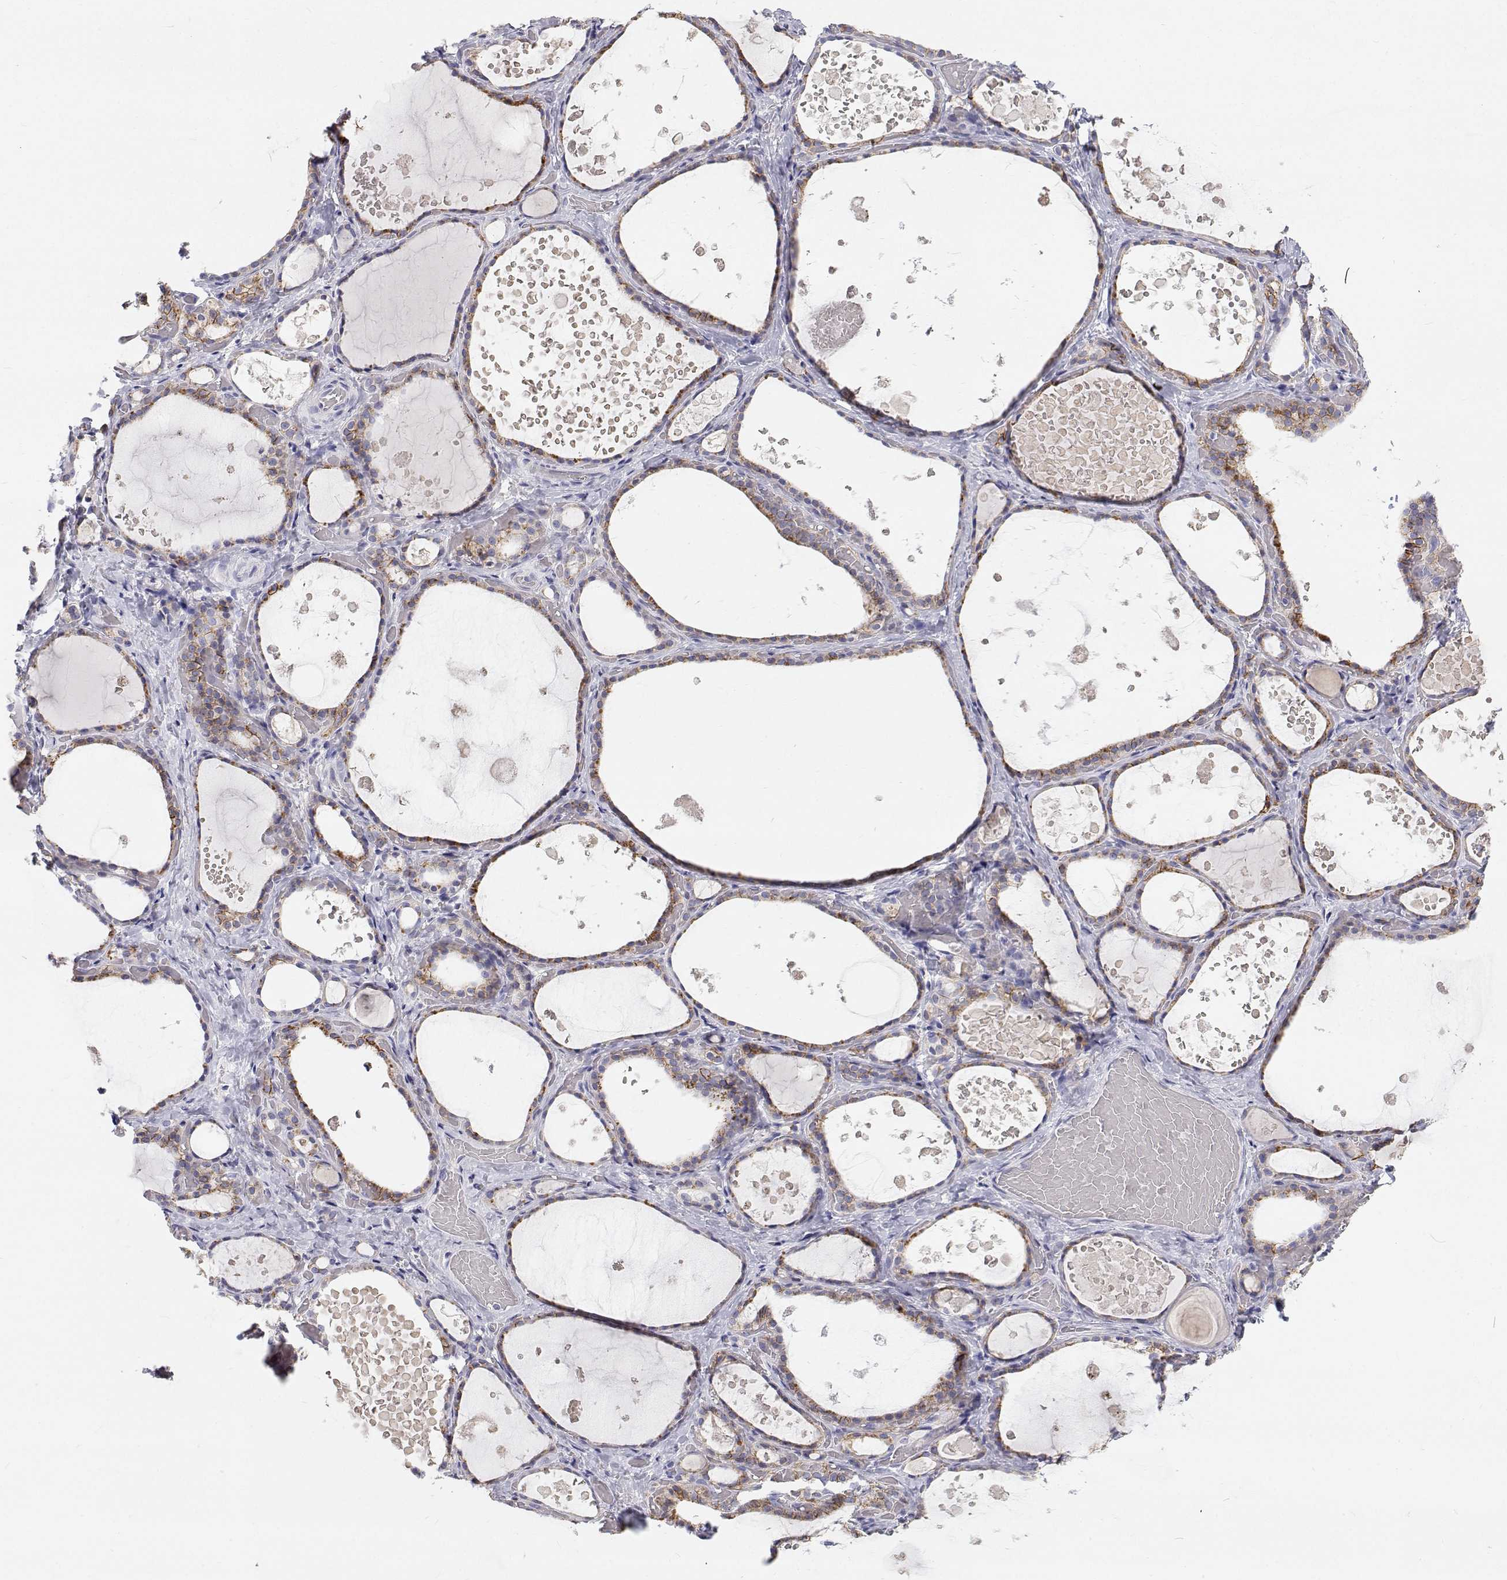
{"staining": {"intensity": "moderate", "quantity": "<25%", "location": "cytoplasmic/membranous"}, "tissue": "thyroid gland", "cell_type": "Glandular cells", "image_type": "normal", "snomed": [{"axis": "morphology", "description": "Normal tissue, NOS"}, {"axis": "topography", "description": "Thyroid gland"}], "caption": "This micrograph demonstrates immunohistochemistry (IHC) staining of normal human thyroid gland, with low moderate cytoplasmic/membranous expression in approximately <25% of glandular cells.", "gene": "NCR2", "patient": {"sex": "female", "age": 56}}